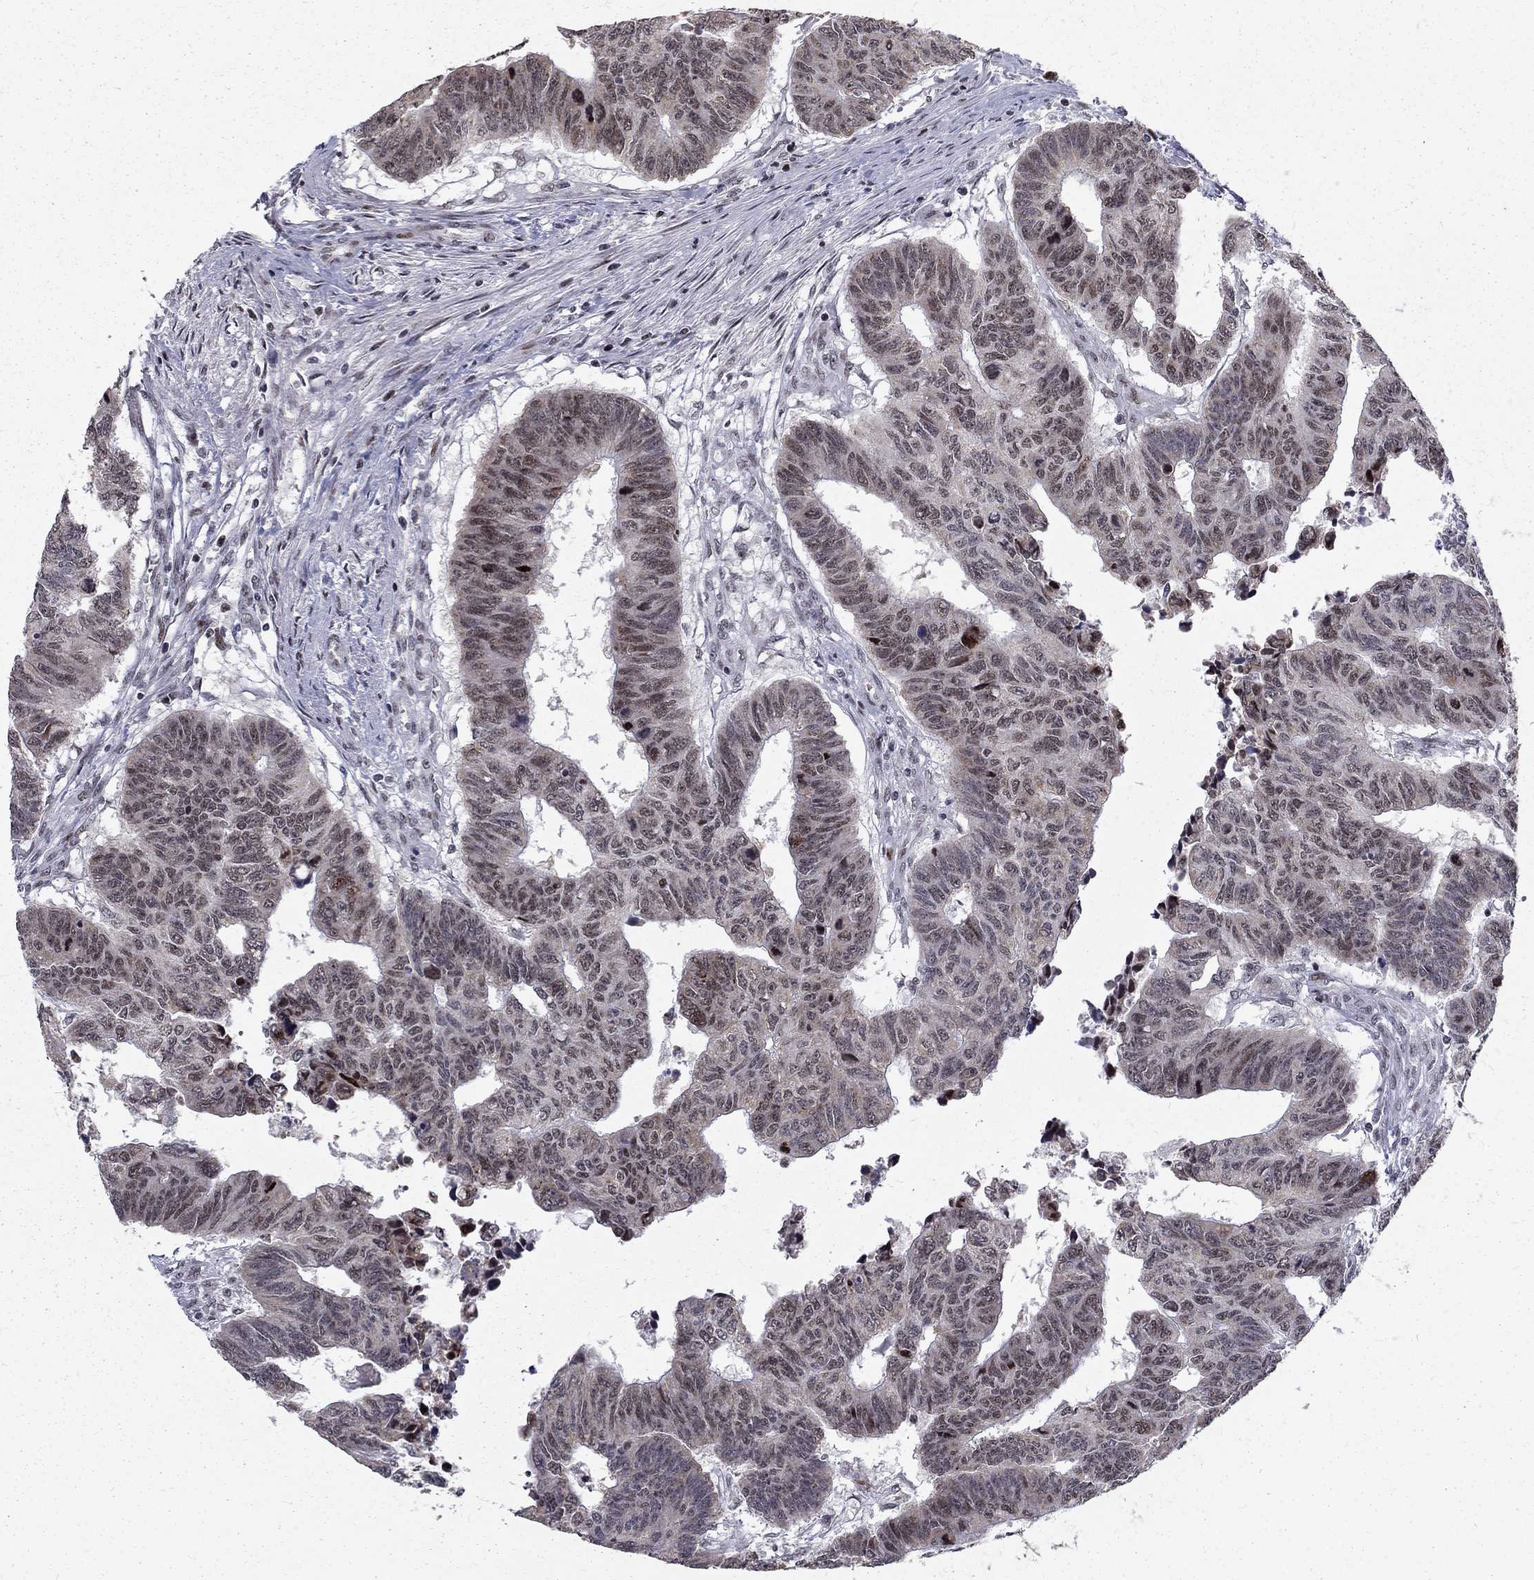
{"staining": {"intensity": "strong", "quantity": "<25%", "location": "nuclear"}, "tissue": "colorectal cancer", "cell_type": "Tumor cells", "image_type": "cancer", "snomed": [{"axis": "morphology", "description": "Adenocarcinoma, NOS"}, {"axis": "topography", "description": "Rectum"}], "caption": "The photomicrograph reveals a brown stain indicating the presence of a protein in the nuclear of tumor cells in colorectal cancer (adenocarcinoma).", "gene": "TCEAL1", "patient": {"sex": "female", "age": 85}}